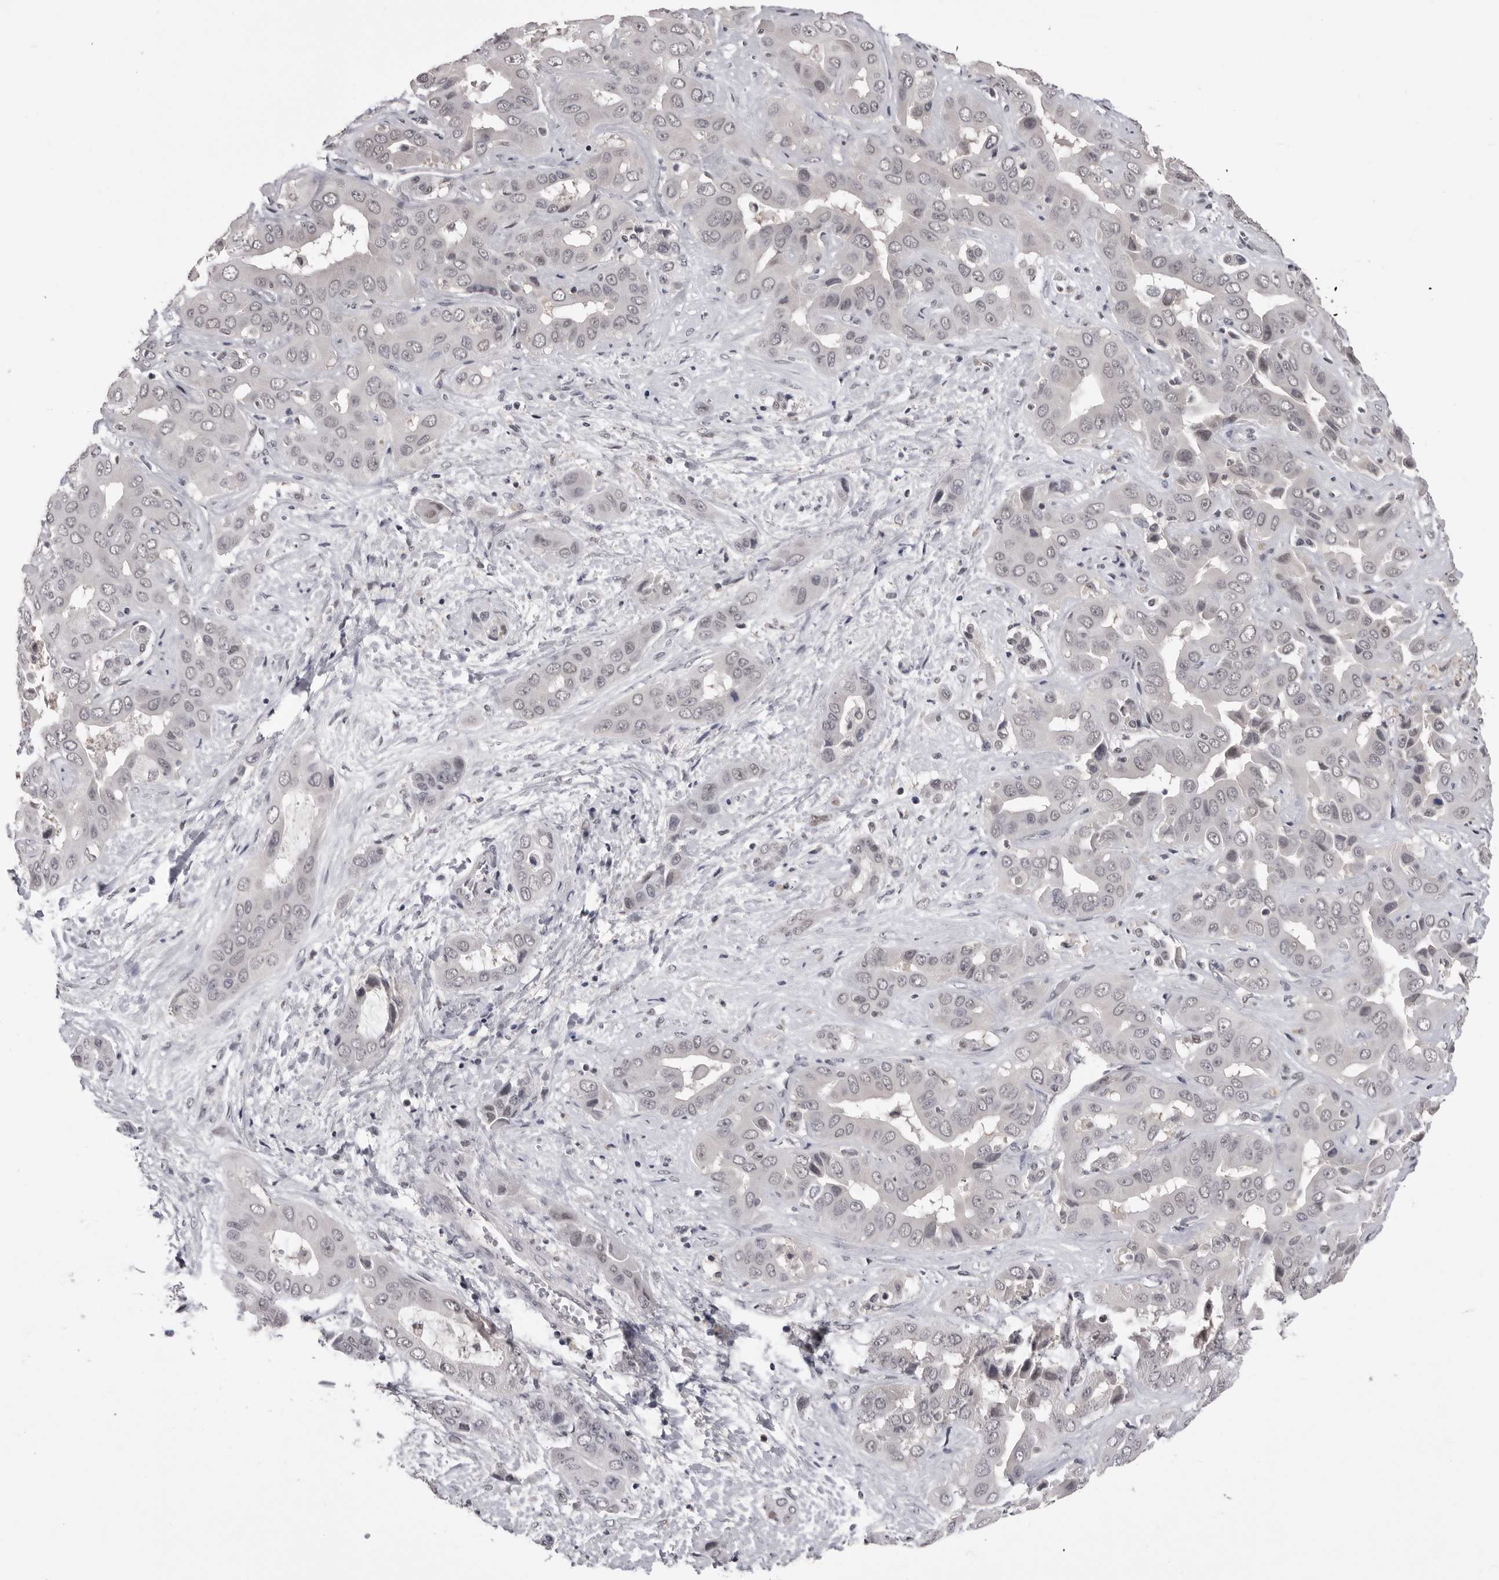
{"staining": {"intensity": "negative", "quantity": "none", "location": "none"}, "tissue": "liver cancer", "cell_type": "Tumor cells", "image_type": "cancer", "snomed": [{"axis": "morphology", "description": "Cholangiocarcinoma"}, {"axis": "topography", "description": "Liver"}], "caption": "Tumor cells are negative for protein expression in human liver cancer (cholangiocarcinoma).", "gene": "DLG2", "patient": {"sex": "female", "age": 52}}